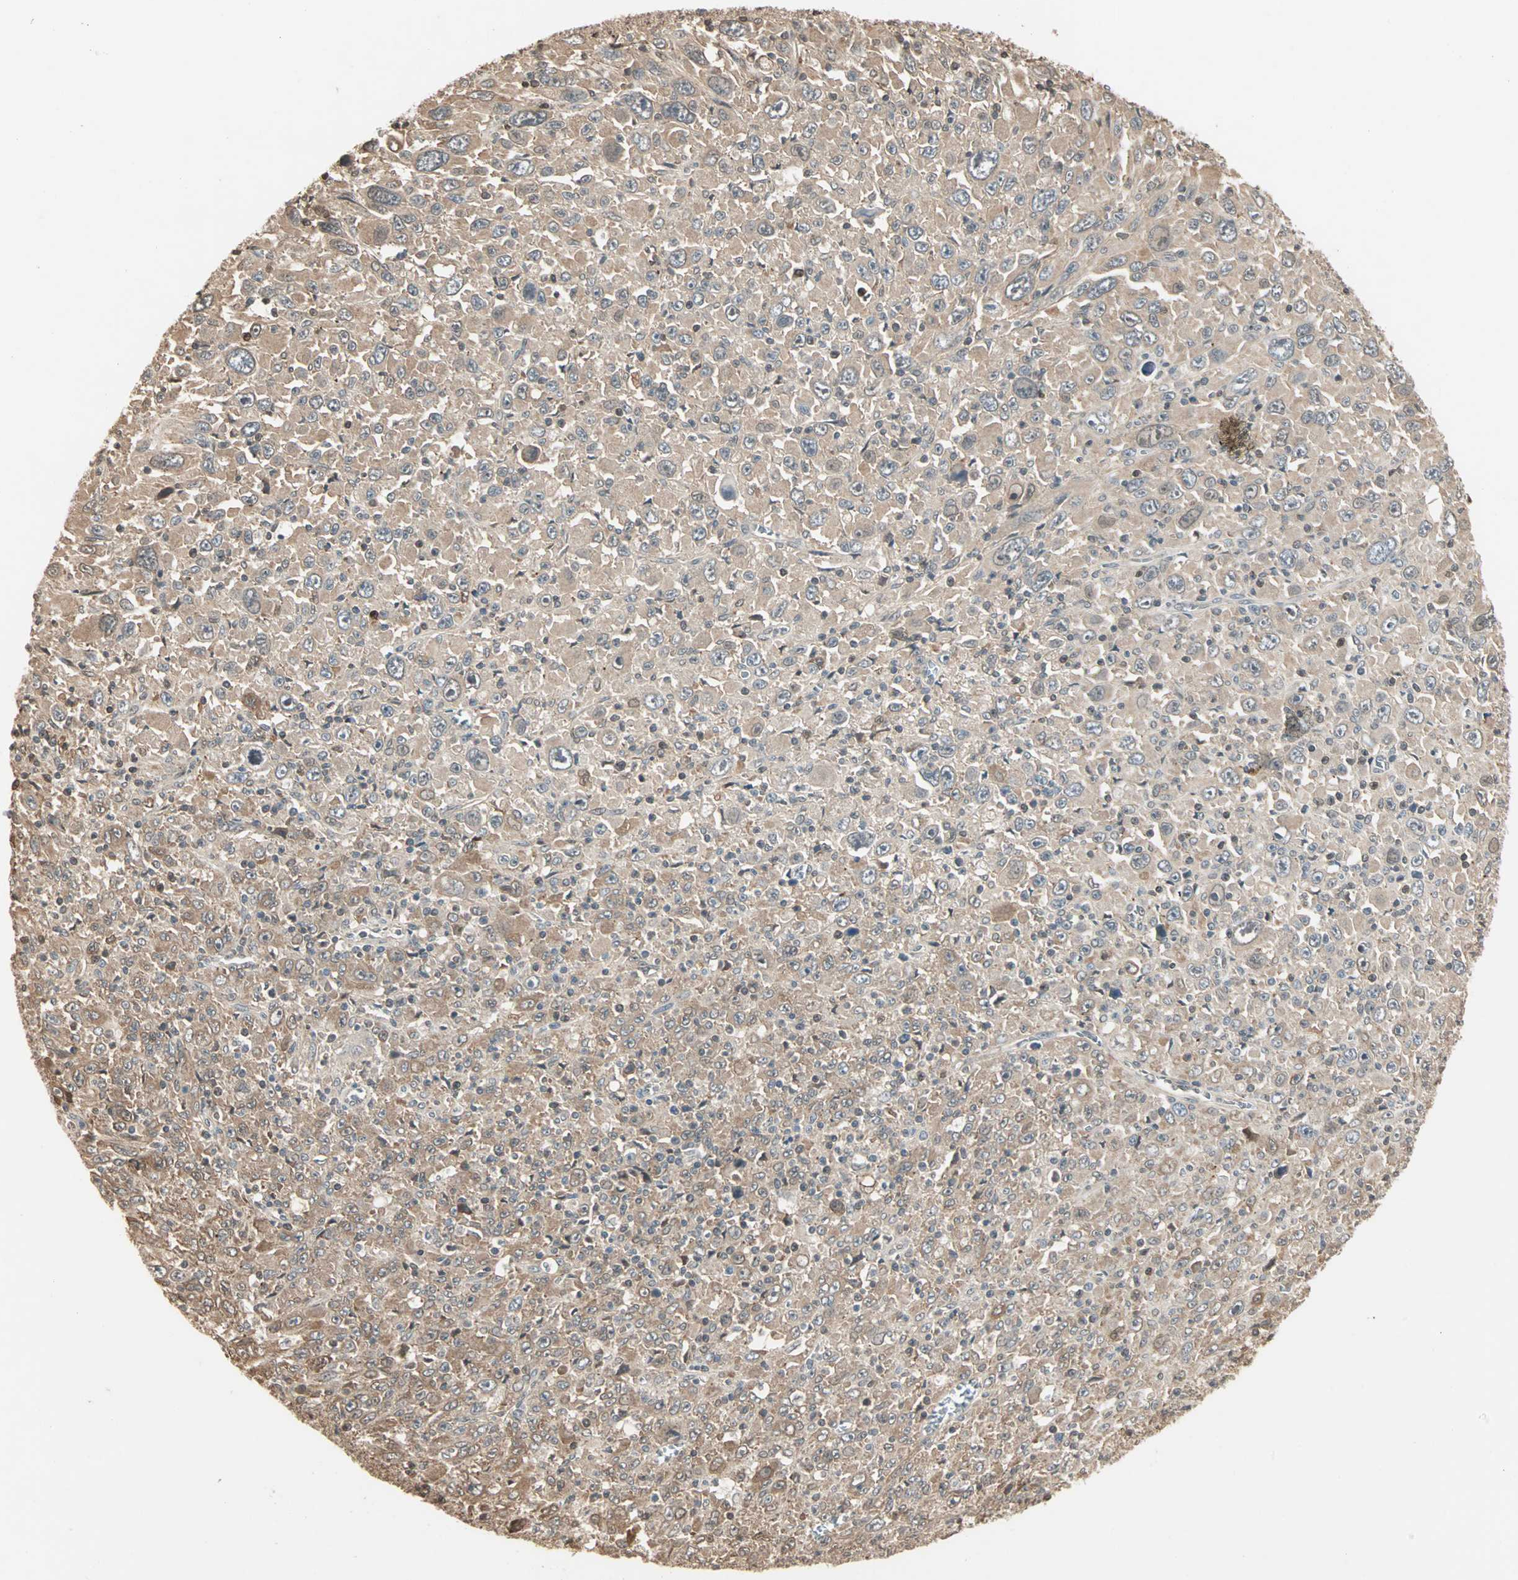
{"staining": {"intensity": "weak", "quantity": ">75%", "location": "cytoplasmic/membranous"}, "tissue": "melanoma", "cell_type": "Tumor cells", "image_type": "cancer", "snomed": [{"axis": "morphology", "description": "Malignant melanoma, Metastatic site"}, {"axis": "topography", "description": "Skin"}], "caption": "A histopathology image of human malignant melanoma (metastatic site) stained for a protein displays weak cytoplasmic/membranous brown staining in tumor cells.", "gene": "DRG2", "patient": {"sex": "female", "age": 56}}